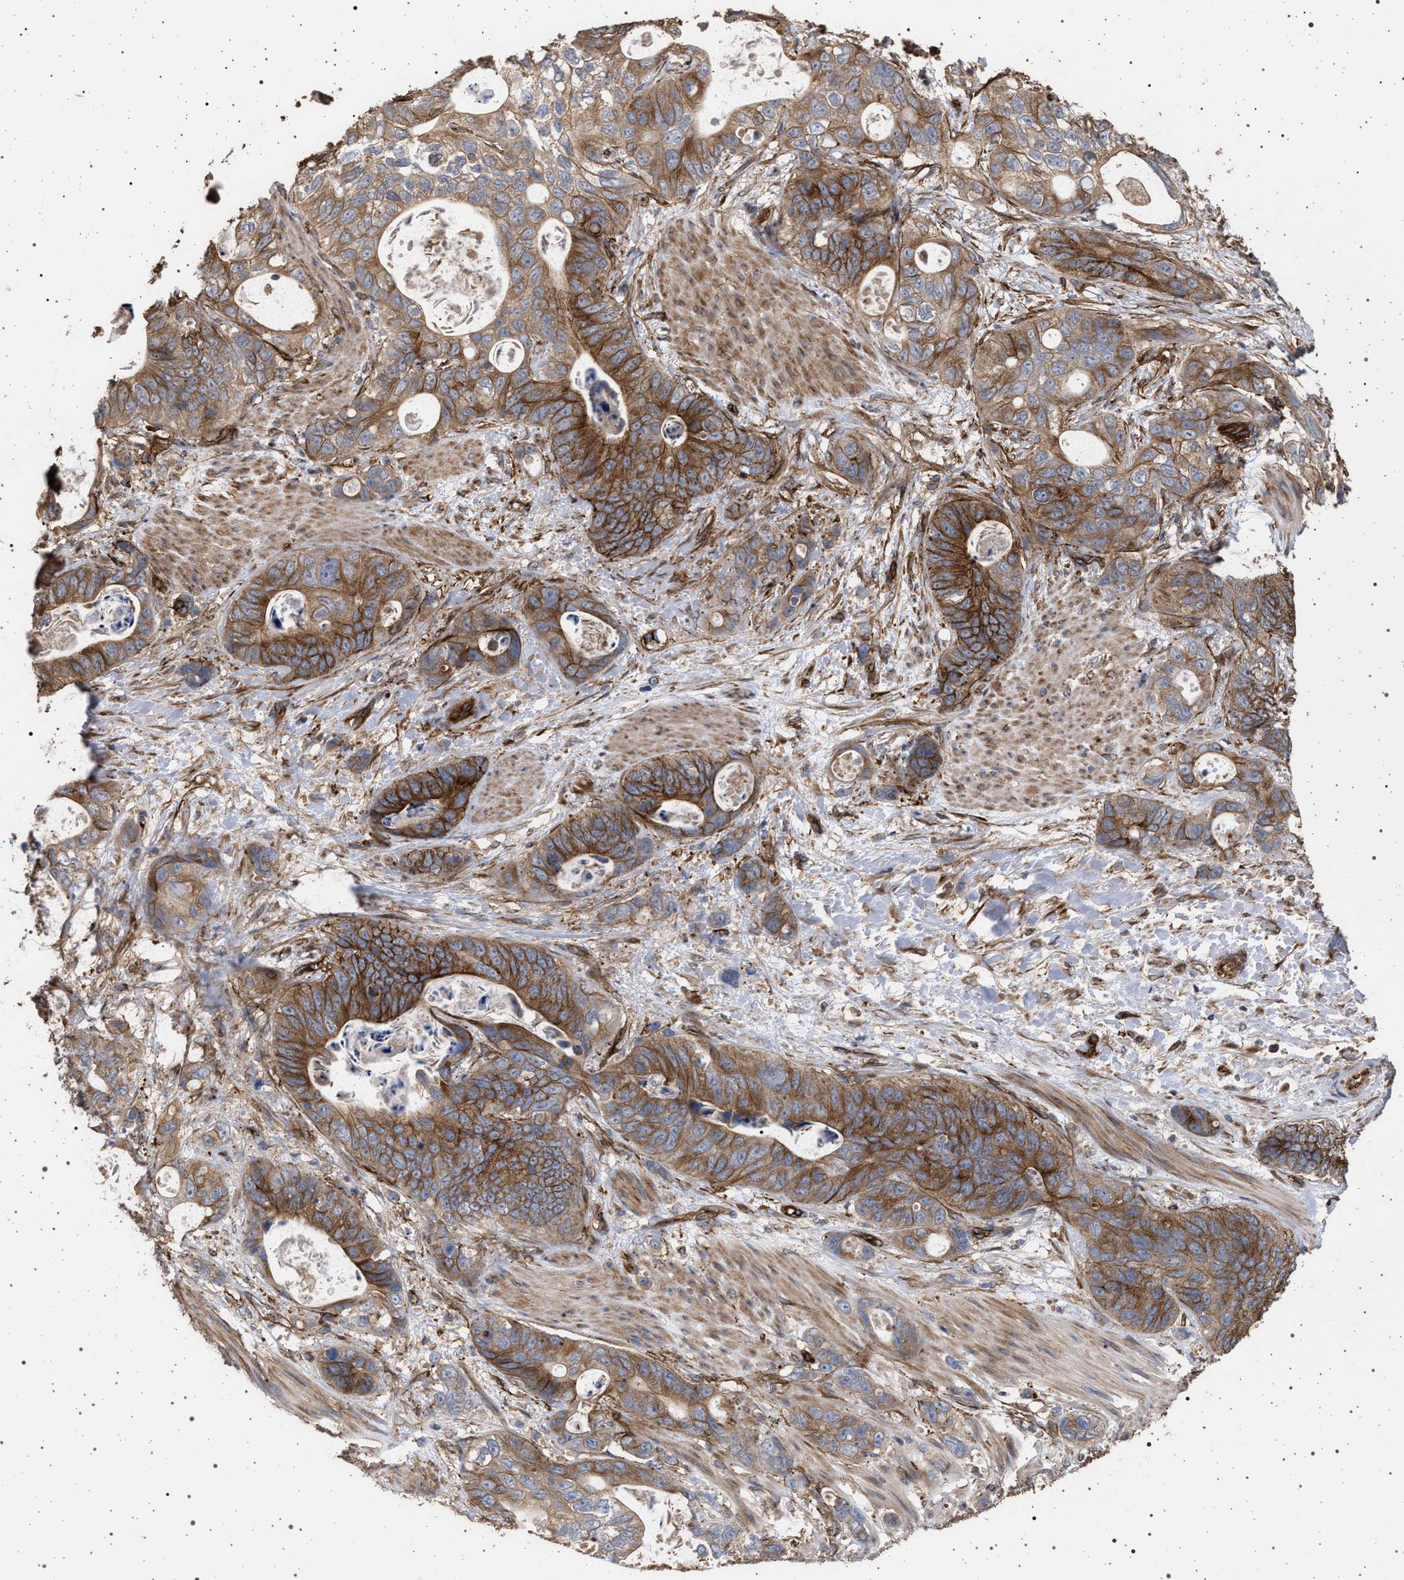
{"staining": {"intensity": "moderate", "quantity": ">75%", "location": "cytoplasmic/membranous"}, "tissue": "stomach cancer", "cell_type": "Tumor cells", "image_type": "cancer", "snomed": [{"axis": "morphology", "description": "Normal tissue, NOS"}, {"axis": "morphology", "description": "Adenocarcinoma, NOS"}, {"axis": "topography", "description": "Stomach"}], "caption": "Stomach adenocarcinoma stained for a protein shows moderate cytoplasmic/membranous positivity in tumor cells.", "gene": "IFT20", "patient": {"sex": "female", "age": 89}}